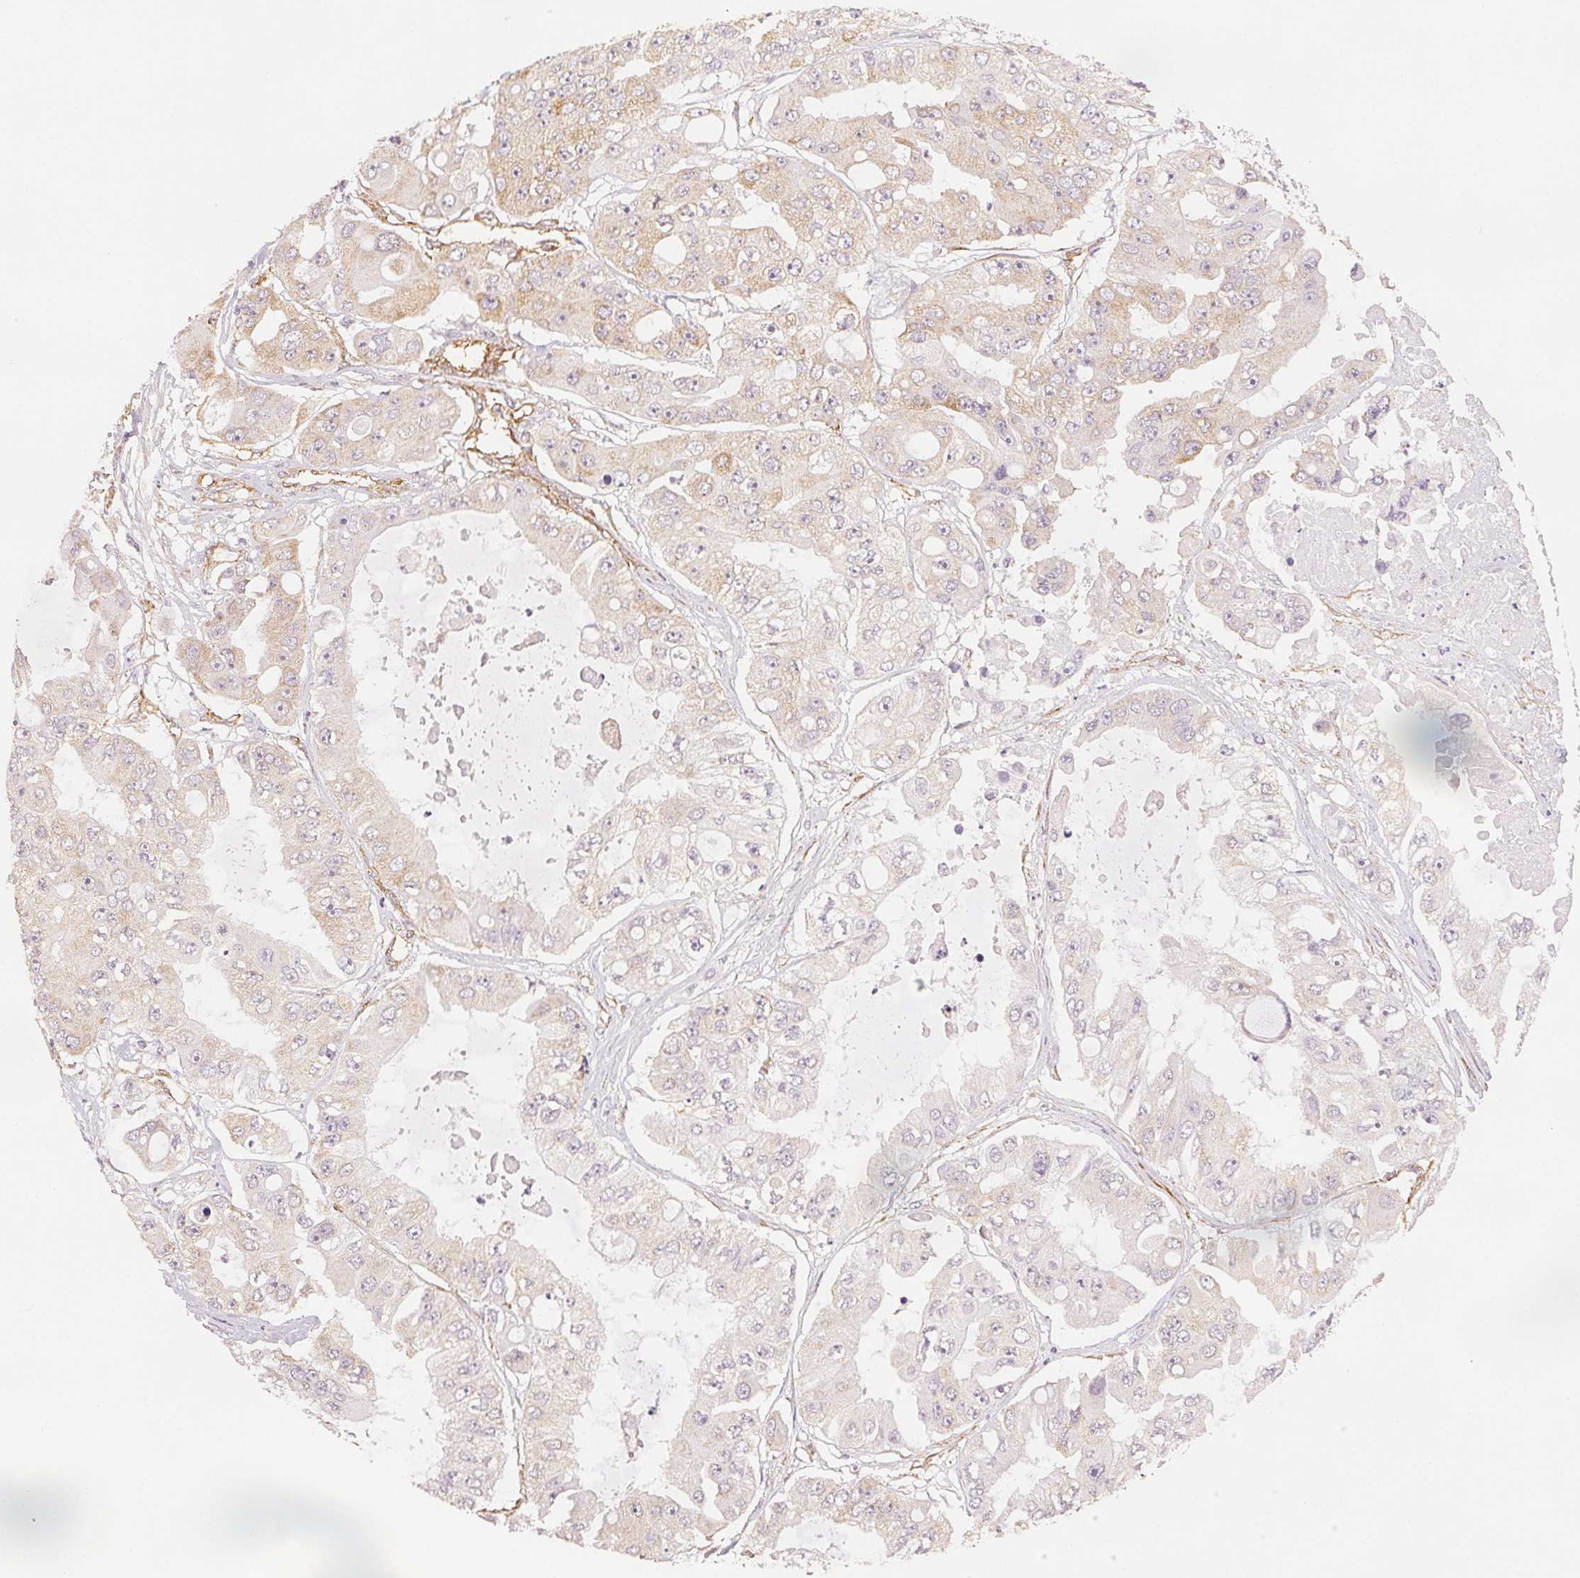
{"staining": {"intensity": "weak", "quantity": "25%-75%", "location": "cytoplasmic/membranous"}, "tissue": "ovarian cancer", "cell_type": "Tumor cells", "image_type": "cancer", "snomed": [{"axis": "morphology", "description": "Cystadenocarcinoma, serous, NOS"}, {"axis": "topography", "description": "Ovary"}], "caption": "DAB (3,3'-diaminobenzidine) immunohistochemical staining of human serous cystadenocarcinoma (ovarian) reveals weak cytoplasmic/membranous protein expression in approximately 25%-75% of tumor cells.", "gene": "DIAPH2", "patient": {"sex": "female", "age": 56}}